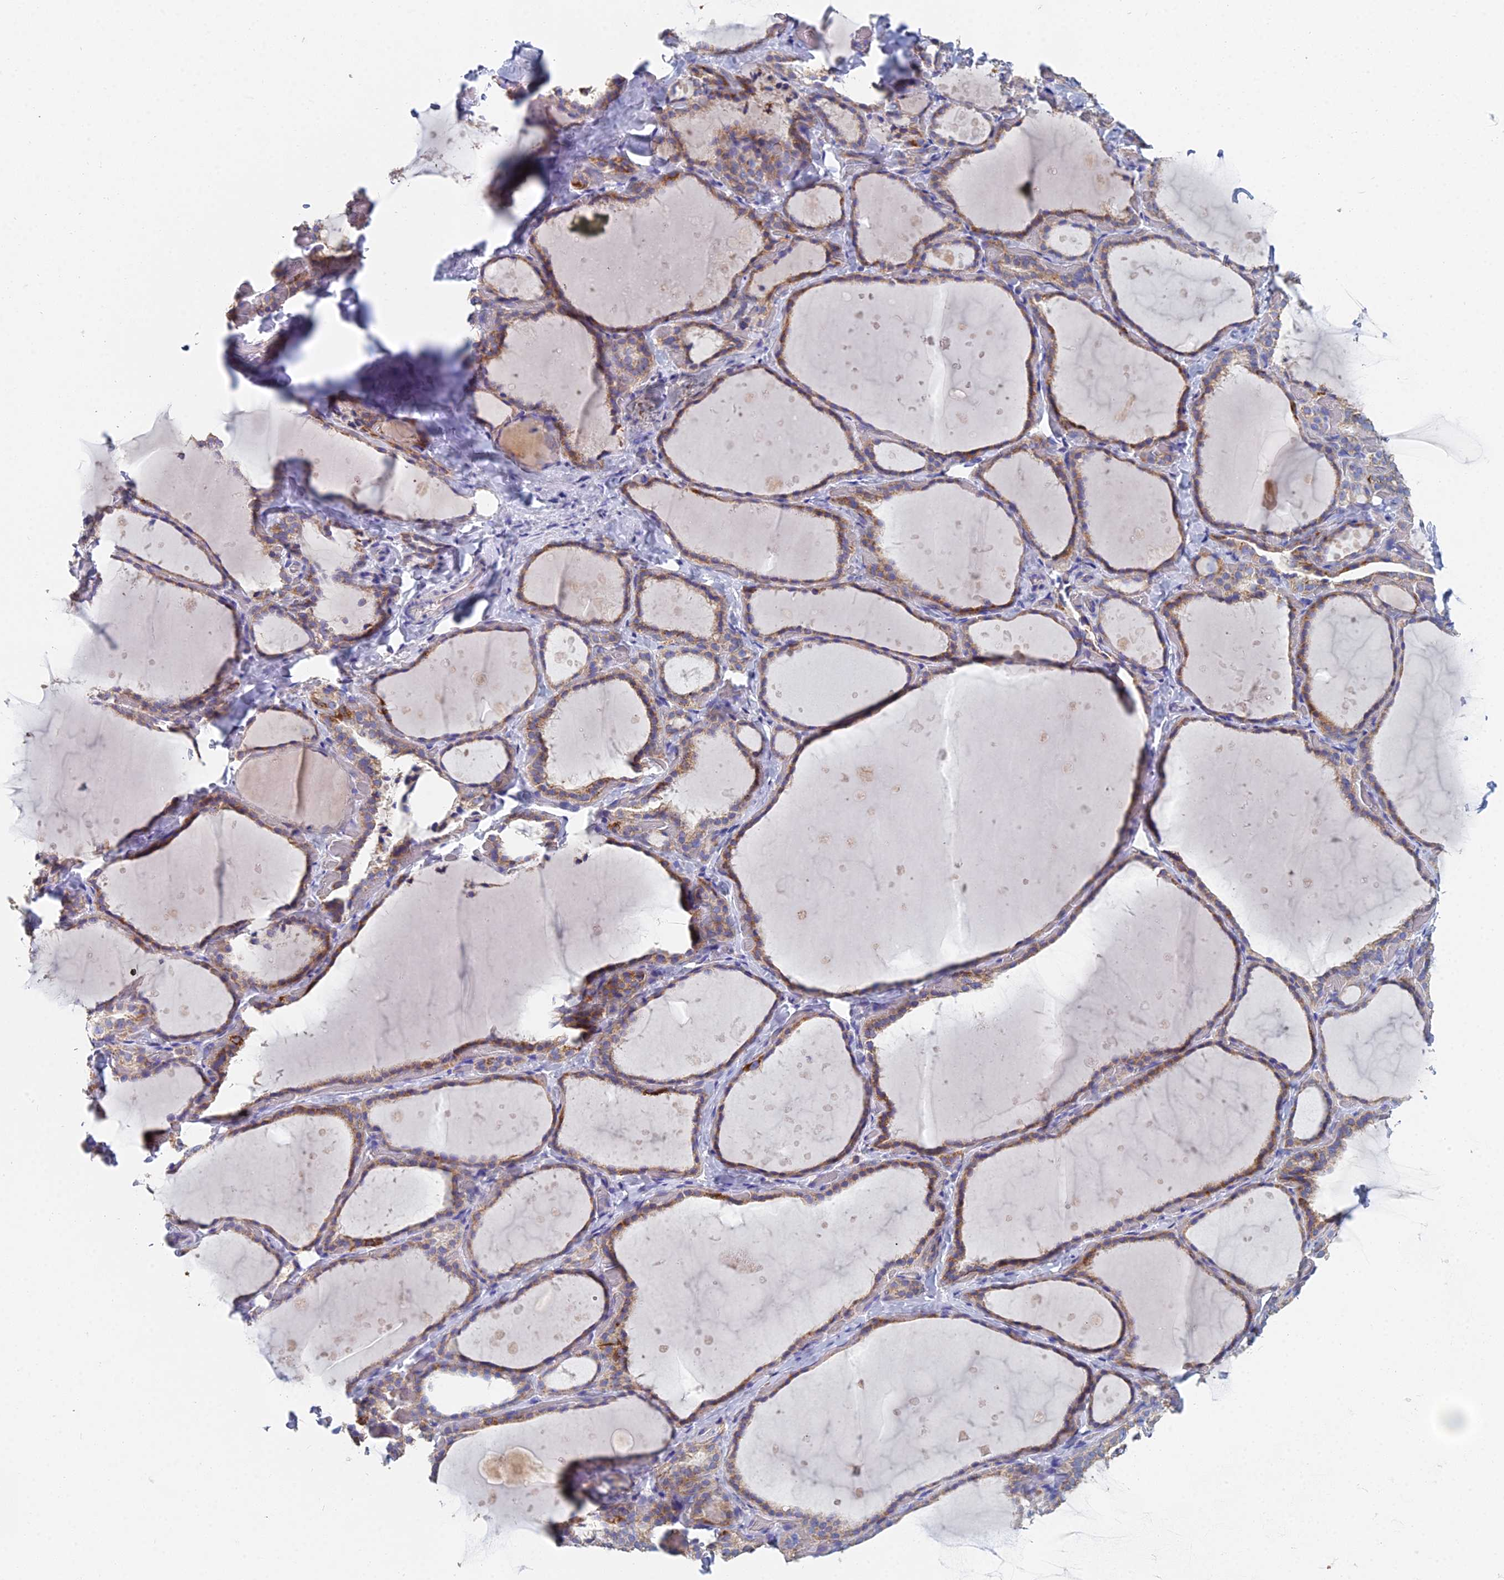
{"staining": {"intensity": "moderate", "quantity": ">75%", "location": "cytoplasmic/membranous"}, "tissue": "thyroid gland", "cell_type": "Glandular cells", "image_type": "normal", "snomed": [{"axis": "morphology", "description": "Normal tissue, NOS"}, {"axis": "topography", "description": "Thyroid gland"}], "caption": "IHC image of unremarkable thyroid gland: human thyroid gland stained using immunohistochemistry (IHC) displays medium levels of moderate protein expression localized specifically in the cytoplasmic/membranous of glandular cells, appearing as a cytoplasmic/membranous brown color.", "gene": "CRACR2B", "patient": {"sex": "female", "age": 44}}